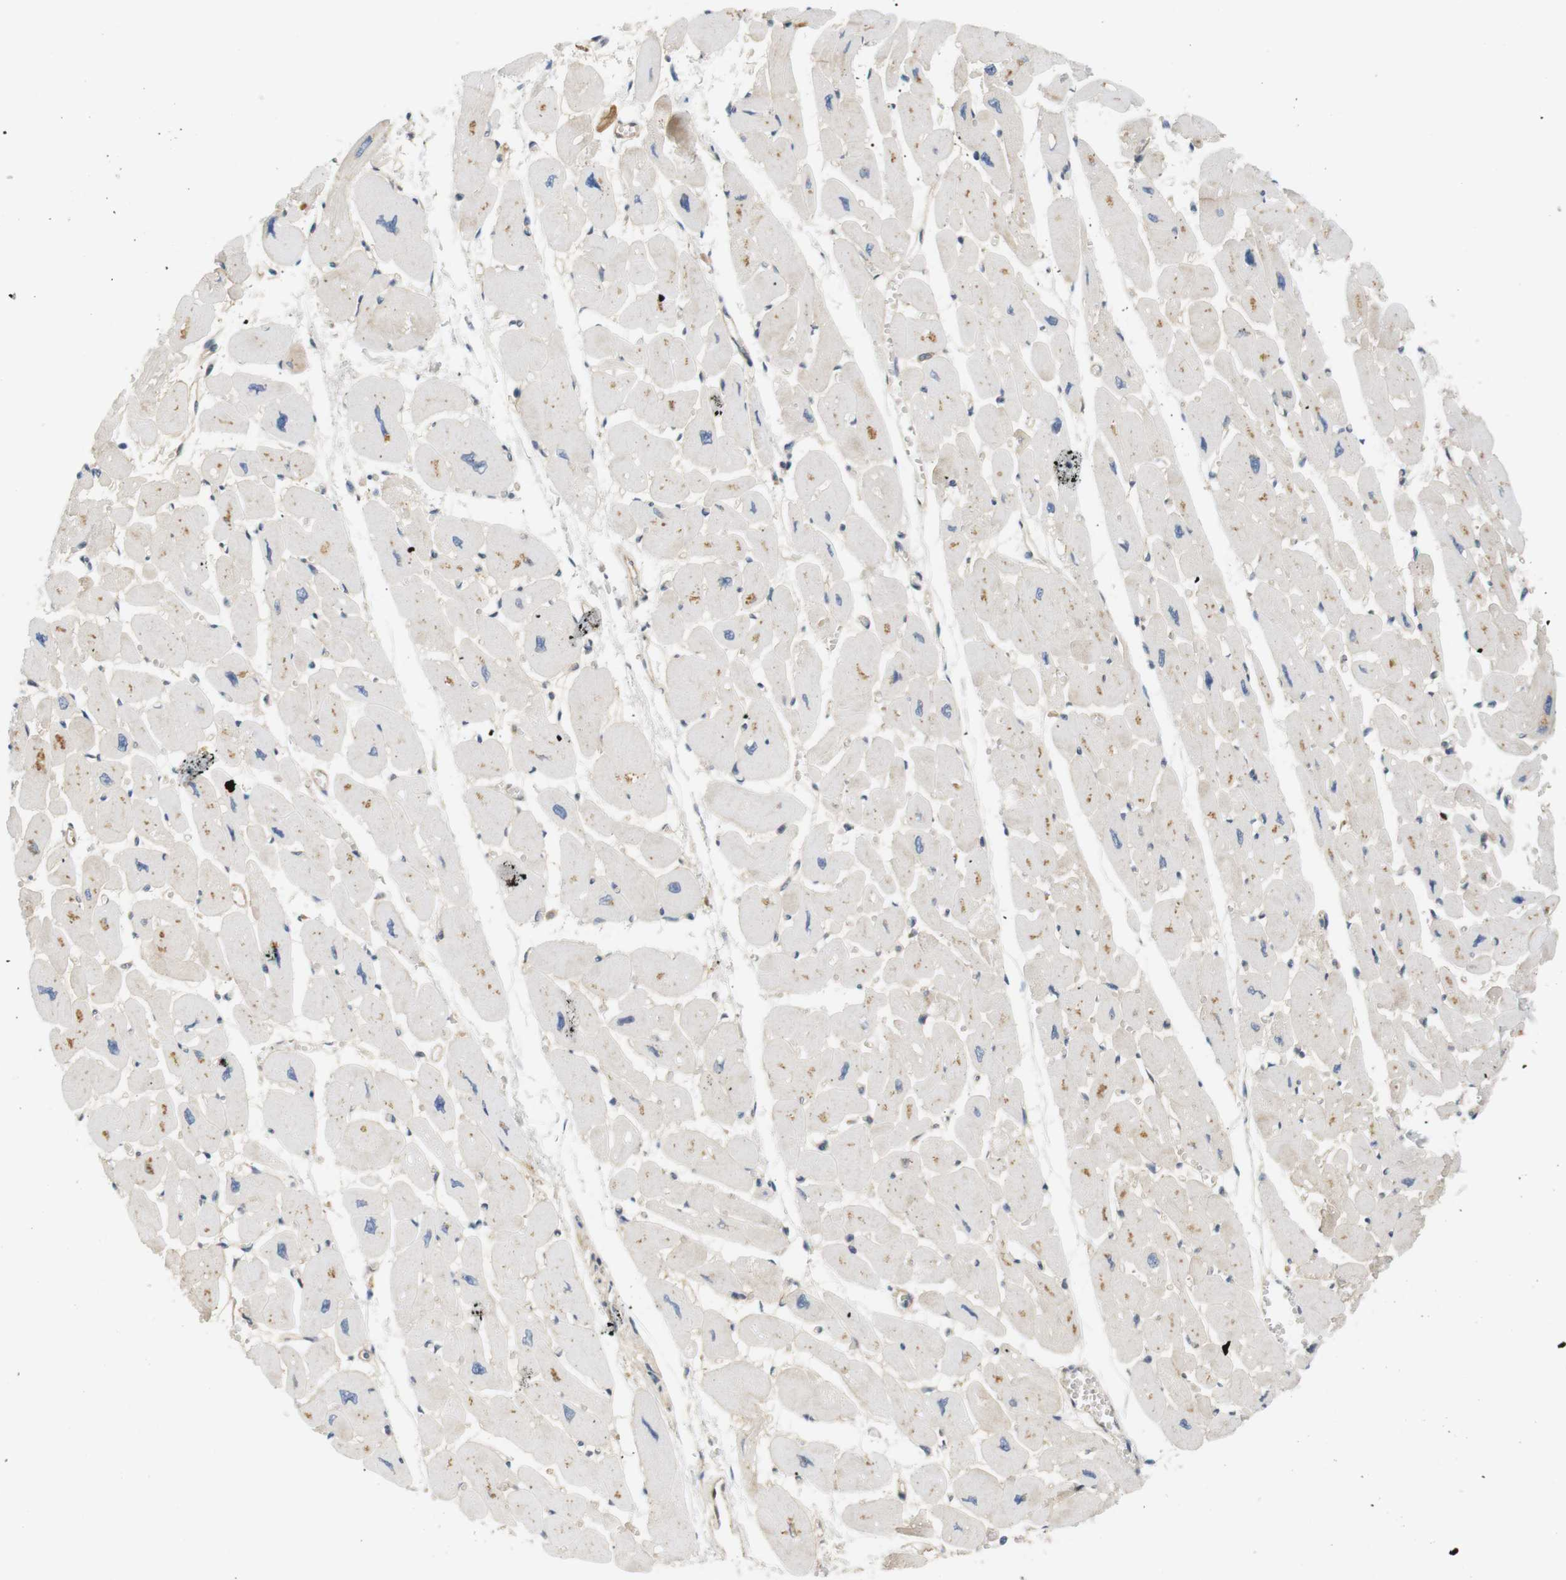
{"staining": {"intensity": "moderate", "quantity": "<25%", "location": "cytoplasmic/membranous"}, "tissue": "heart muscle", "cell_type": "Cardiomyocytes", "image_type": "normal", "snomed": [{"axis": "morphology", "description": "Normal tissue, NOS"}, {"axis": "topography", "description": "Heart"}], "caption": "Unremarkable heart muscle exhibits moderate cytoplasmic/membranous staining in approximately <25% of cardiomyocytes.", "gene": "SH3GLB1", "patient": {"sex": "female", "age": 54}}